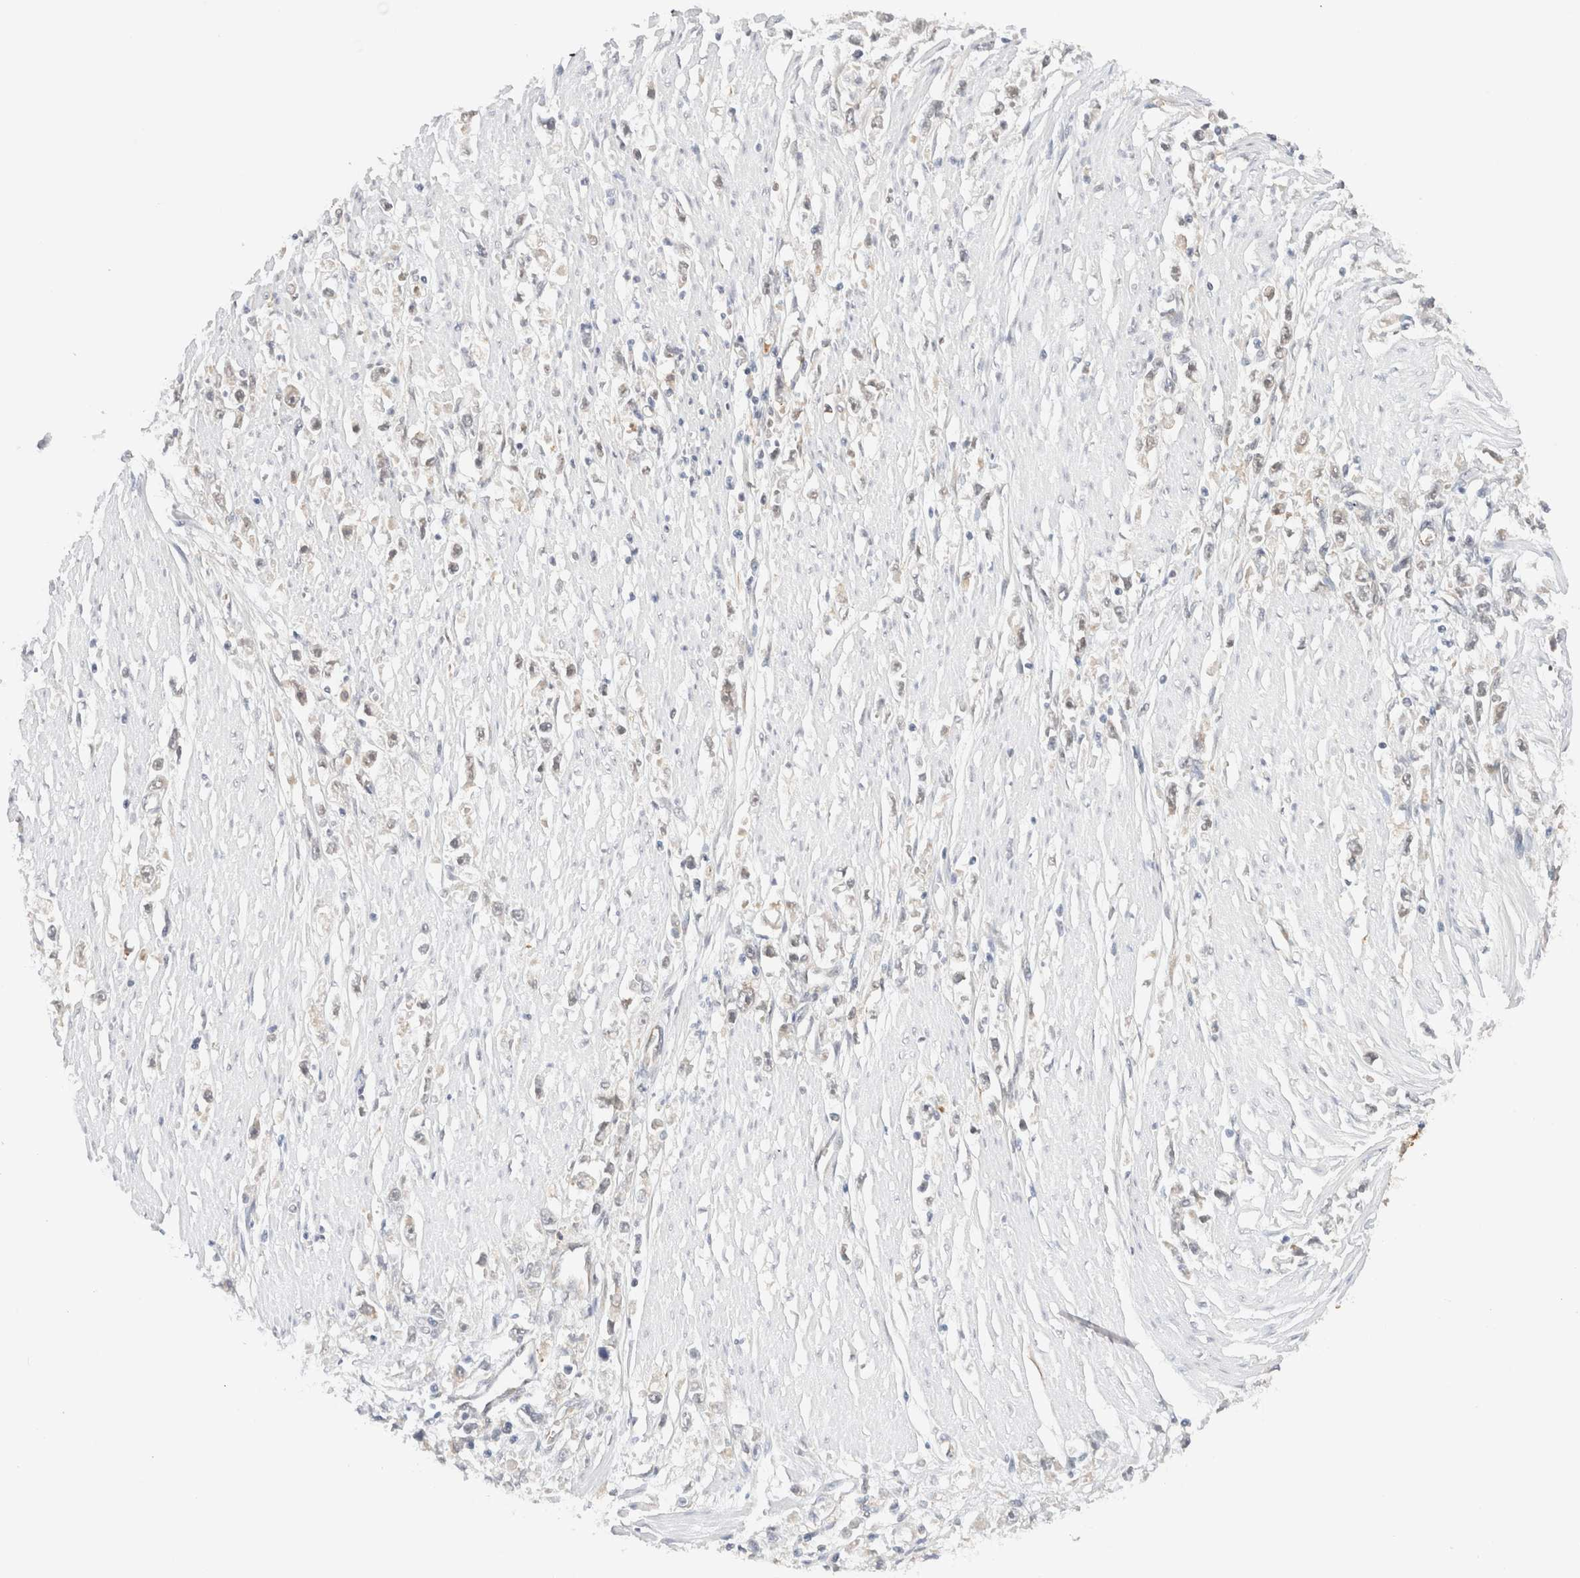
{"staining": {"intensity": "negative", "quantity": "none", "location": "none"}, "tissue": "stomach cancer", "cell_type": "Tumor cells", "image_type": "cancer", "snomed": [{"axis": "morphology", "description": "Adenocarcinoma, NOS"}, {"axis": "topography", "description": "Stomach"}], "caption": "Immunohistochemistry (IHC) of human stomach adenocarcinoma shows no expression in tumor cells.", "gene": "SYVN1", "patient": {"sex": "female", "age": 59}}